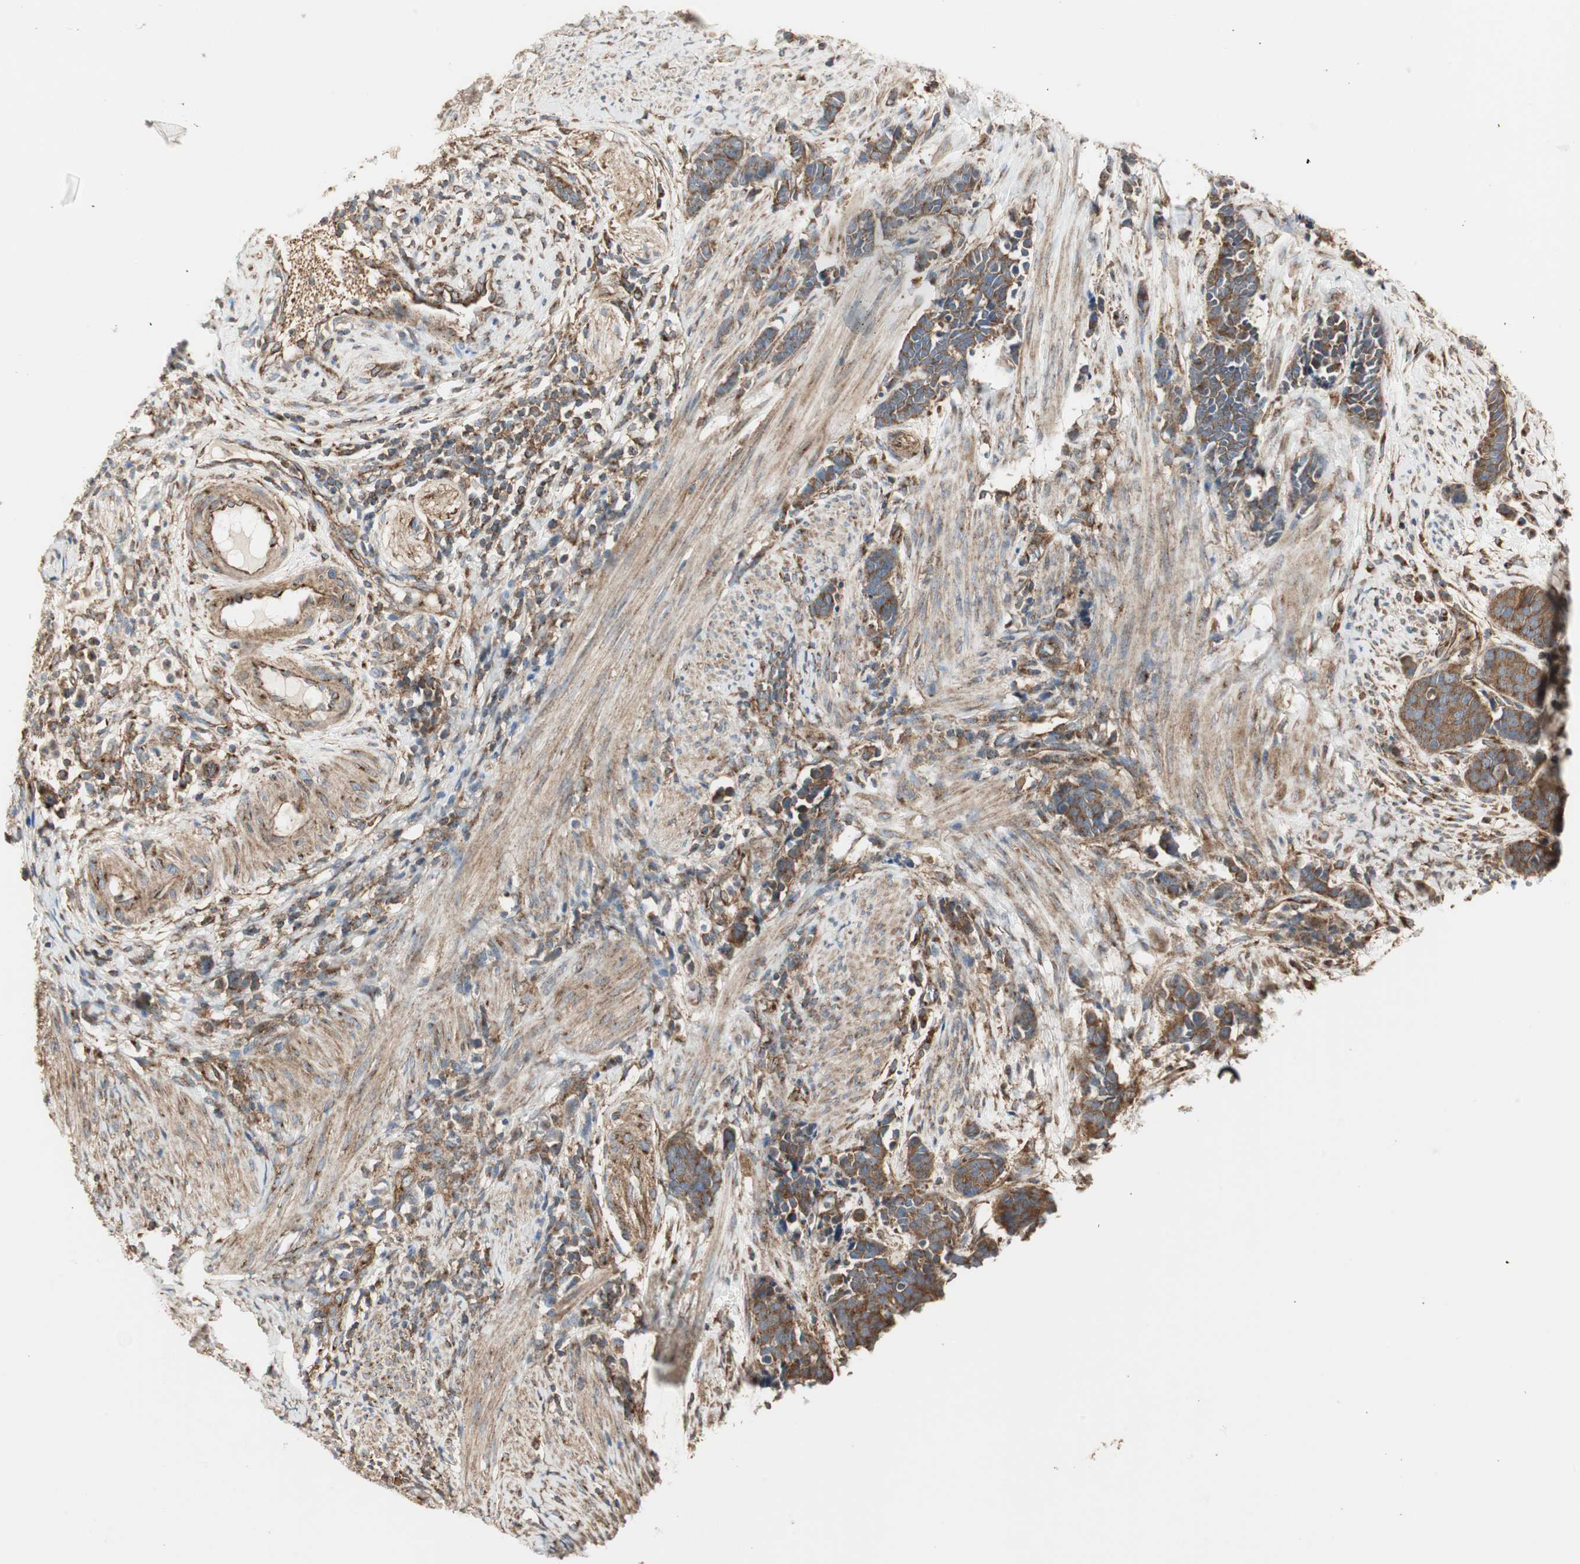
{"staining": {"intensity": "strong", "quantity": ">75%", "location": "cytoplasmic/membranous"}, "tissue": "cervical cancer", "cell_type": "Tumor cells", "image_type": "cancer", "snomed": [{"axis": "morphology", "description": "Squamous cell carcinoma, NOS"}, {"axis": "topography", "description": "Cervix"}], "caption": "Immunohistochemistry of human cervical cancer demonstrates high levels of strong cytoplasmic/membranous positivity in about >75% of tumor cells.", "gene": "H6PD", "patient": {"sex": "female", "age": 35}}